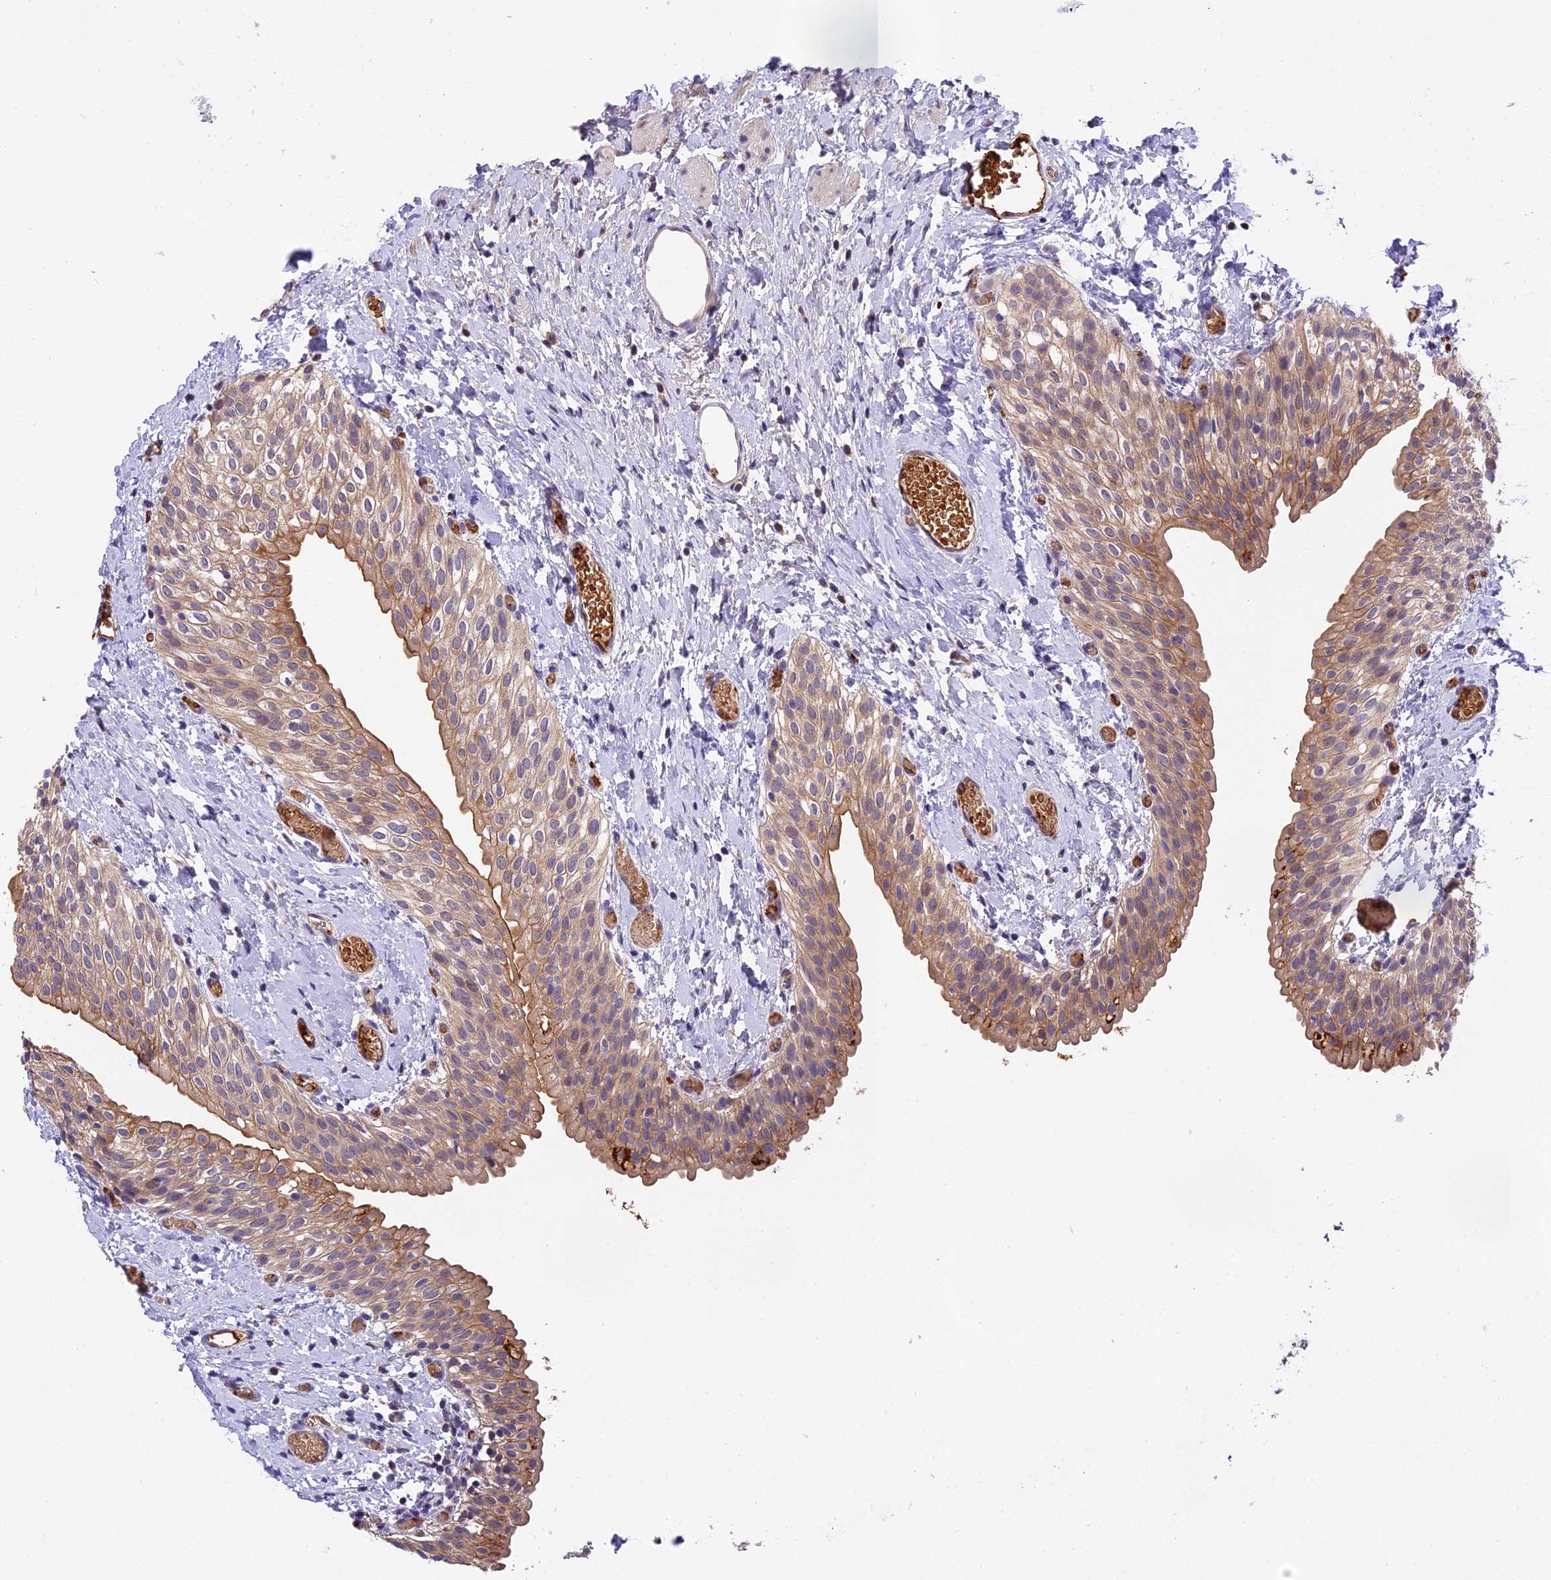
{"staining": {"intensity": "moderate", "quantity": ">75%", "location": "cytoplasmic/membranous"}, "tissue": "urinary bladder", "cell_type": "Urothelial cells", "image_type": "normal", "snomed": [{"axis": "morphology", "description": "Normal tissue, NOS"}, {"axis": "topography", "description": "Urinary bladder"}], "caption": "Immunohistochemical staining of unremarkable human urinary bladder displays moderate cytoplasmic/membranous protein expression in about >75% of urothelial cells.", "gene": "PHAF1", "patient": {"sex": "male", "age": 1}}